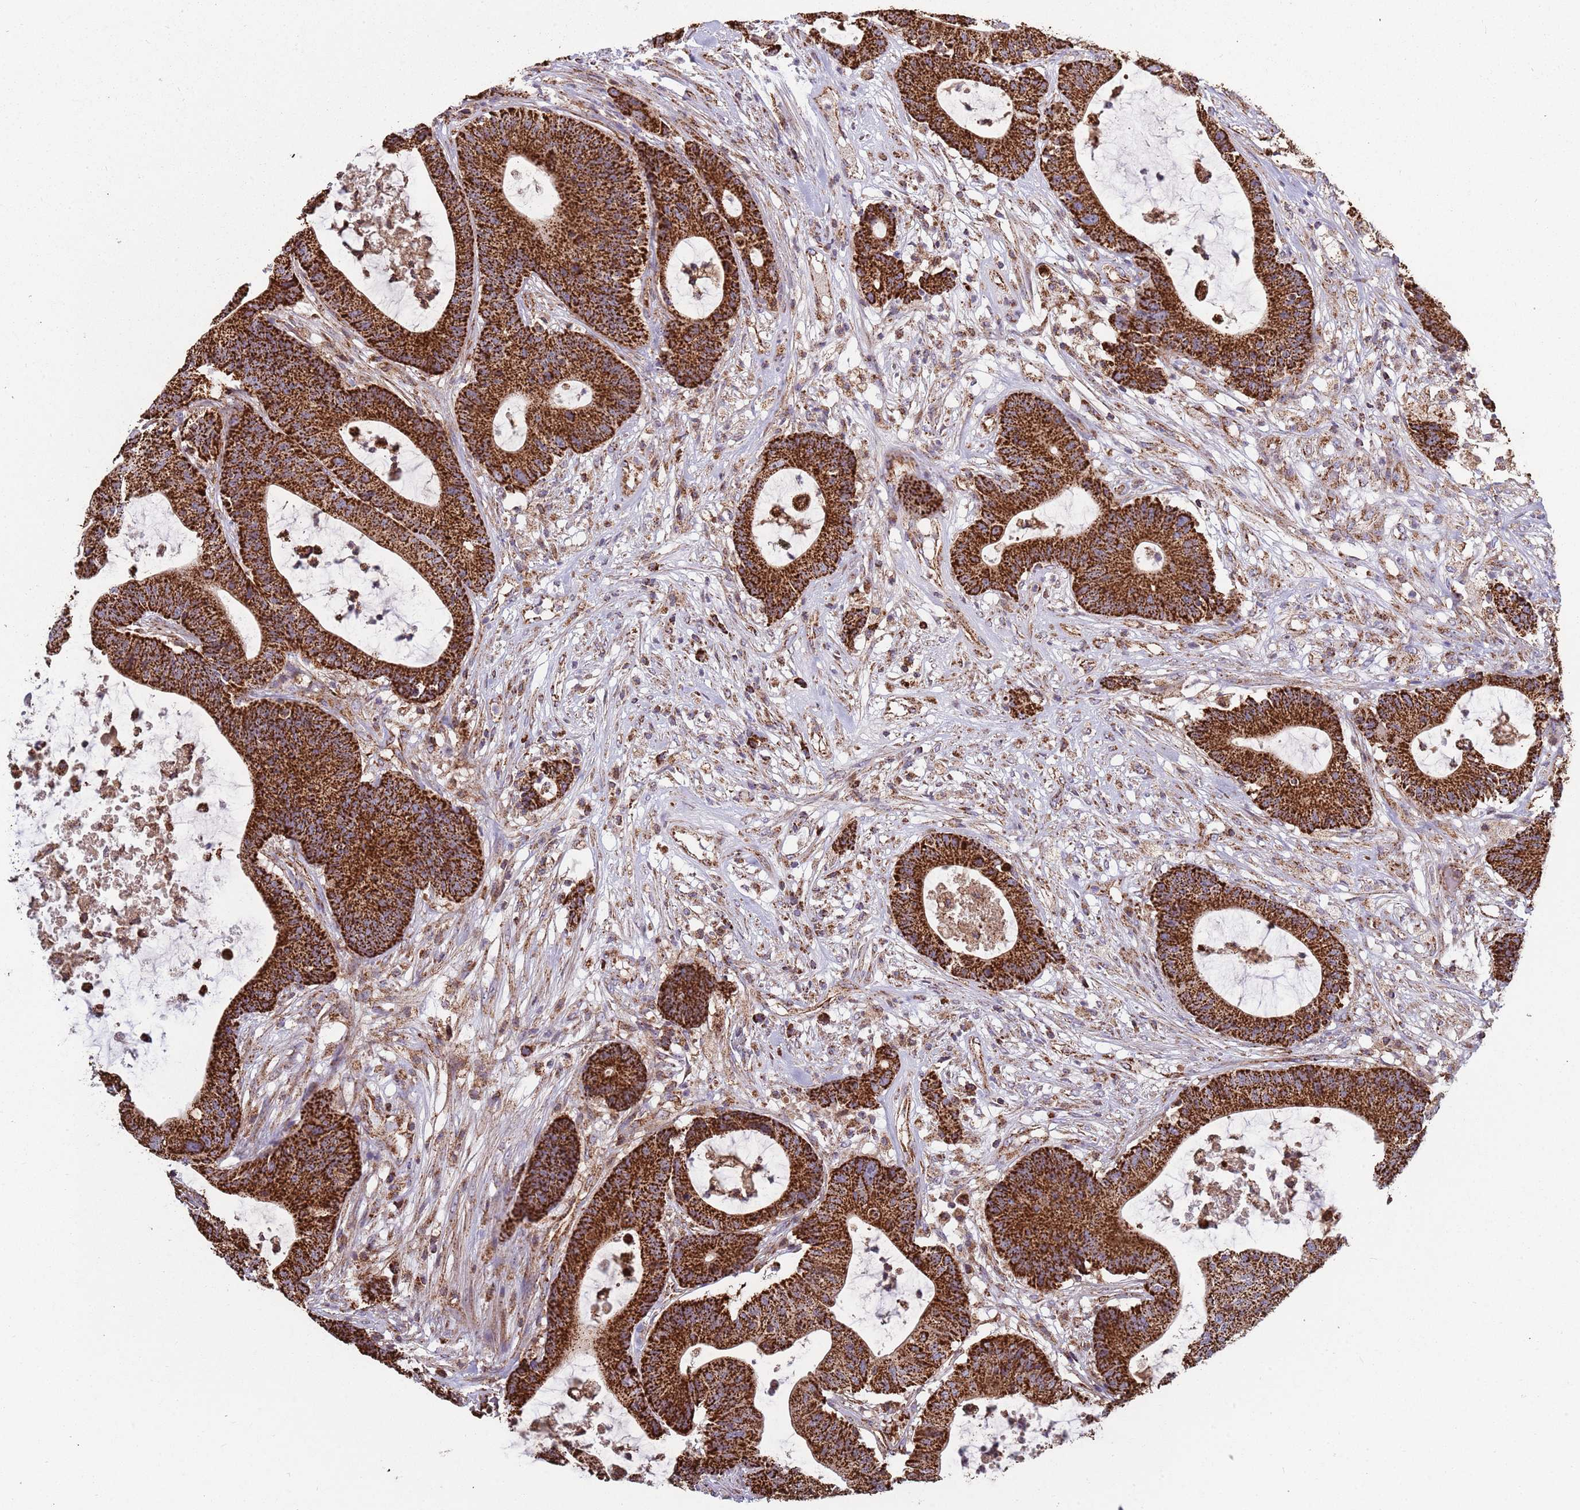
{"staining": {"intensity": "strong", "quantity": ">75%", "location": "cytoplasmic/membranous"}, "tissue": "colorectal cancer", "cell_type": "Tumor cells", "image_type": "cancer", "snomed": [{"axis": "morphology", "description": "Adenocarcinoma, NOS"}, {"axis": "topography", "description": "Colon"}], "caption": "Colorectal cancer (adenocarcinoma) stained with immunohistochemistry (IHC) reveals strong cytoplasmic/membranous expression in about >75% of tumor cells.", "gene": "VPS16", "patient": {"sex": "female", "age": 84}}